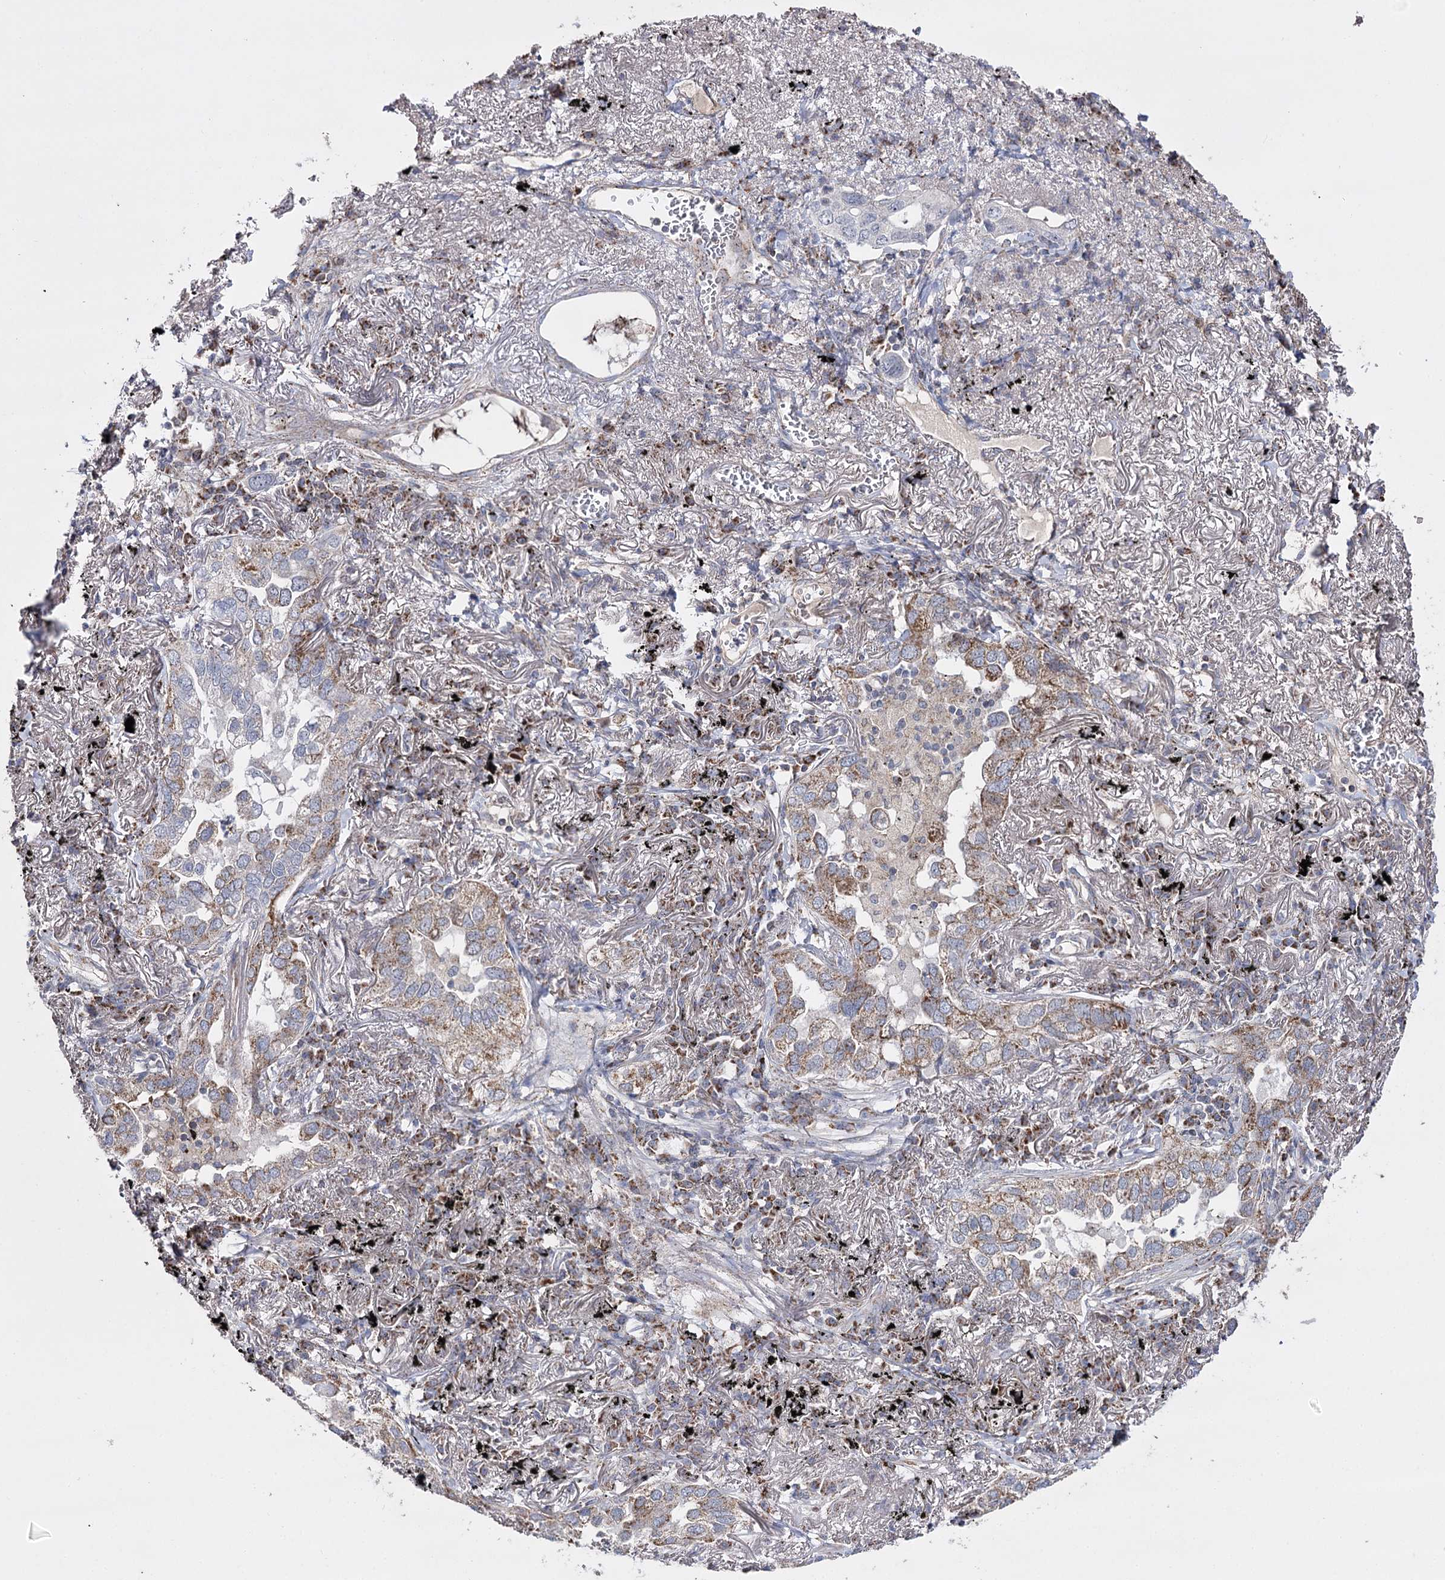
{"staining": {"intensity": "moderate", "quantity": "25%-75%", "location": "cytoplasmic/membranous"}, "tissue": "lung cancer", "cell_type": "Tumor cells", "image_type": "cancer", "snomed": [{"axis": "morphology", "description": "Adenocarcinoma, NOS"}, {"axis": "topography", "description": "Lung"}], "caption": "Lung cancer (adenocarcinoma) tissue shows moderate cytoplasmic/membranous expression in about 25%-75% of tumor cells, visualized by immunohistochemistry.", "gene": "NADK2", "patient": {"sex": "male", "age": 65}}